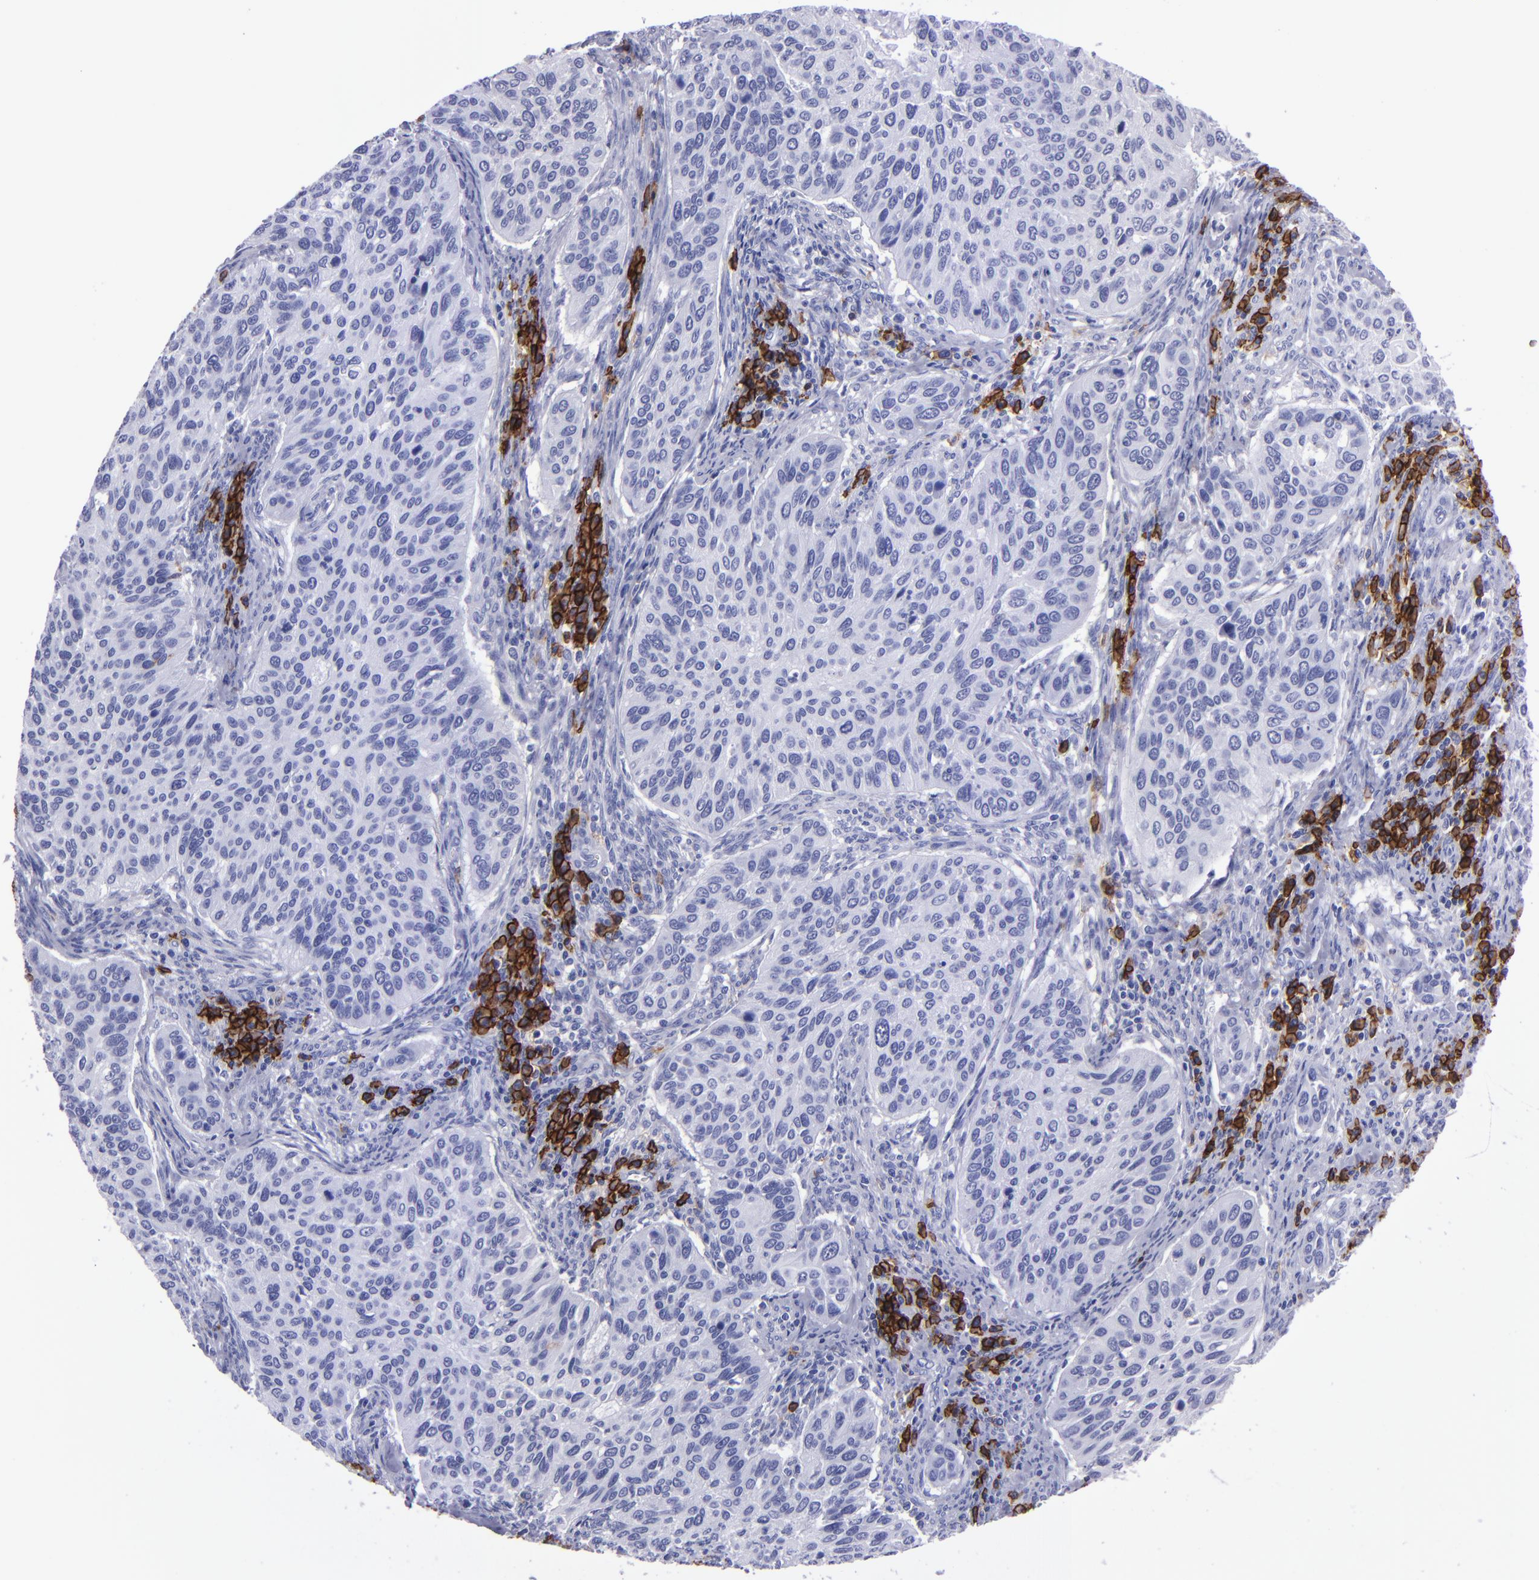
{"staining": {"intensity": "negative", "quantity": "none", "location": "none"}, "tissue": "cervical cancer", "cell_type": "Tumor cells", "image_type": "cancer", "snomed": [{"axis": "morphology", "description": "Adenocarcinoma, NOS"}, {"axis": "topography", "description": "Cervix"}], "caption": "Tumor cells show no significant protein expression in adenocarcinoma (cervical).", "gene": "CD38", "patient": {"sex": "female", "age": 29}}